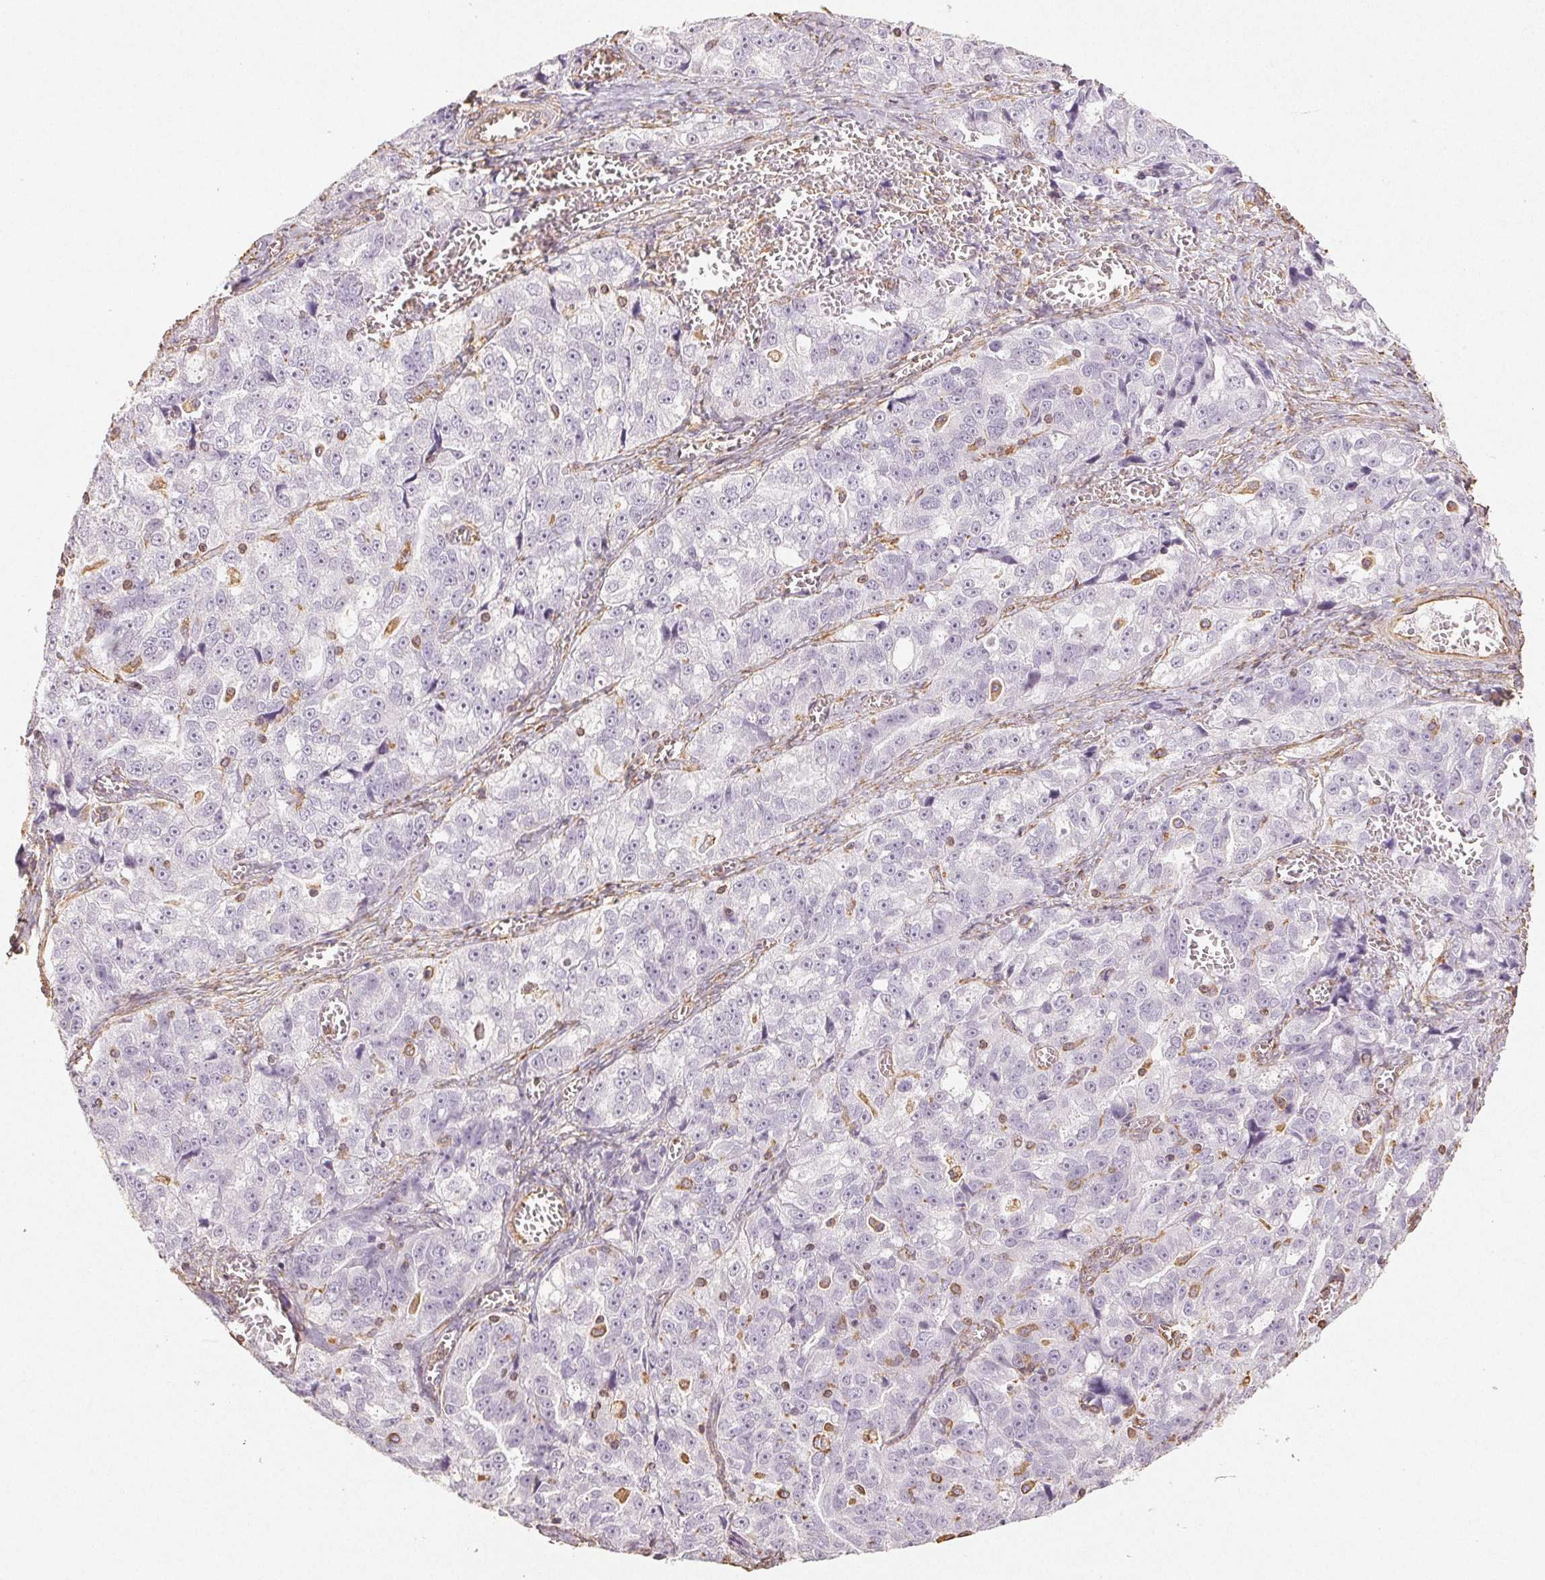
{"staining": {"intensity": "negative", "quantity": "none", "location": "none"}, "tissue": "ovarian cancer", "cell_type": "Tumor cells", "image_type": "cancer", "snomed": [{"axis": "morphology", "description": "Cystadenocarcinoma, serous, NOS"}, {"axis": "topography", "description": "Ovary"}], "caption": "Tumor cells are negative for brown protein staining in ovarian cancer (serous cystadenocarcinoma). (Brightfield microscopy of DAB (3,3'-diaminobenzidine) immunohistochemistry (IHC) at high magnification).", "gene": "COL7A1", "patient": {"sex": "female", "age": 51}}